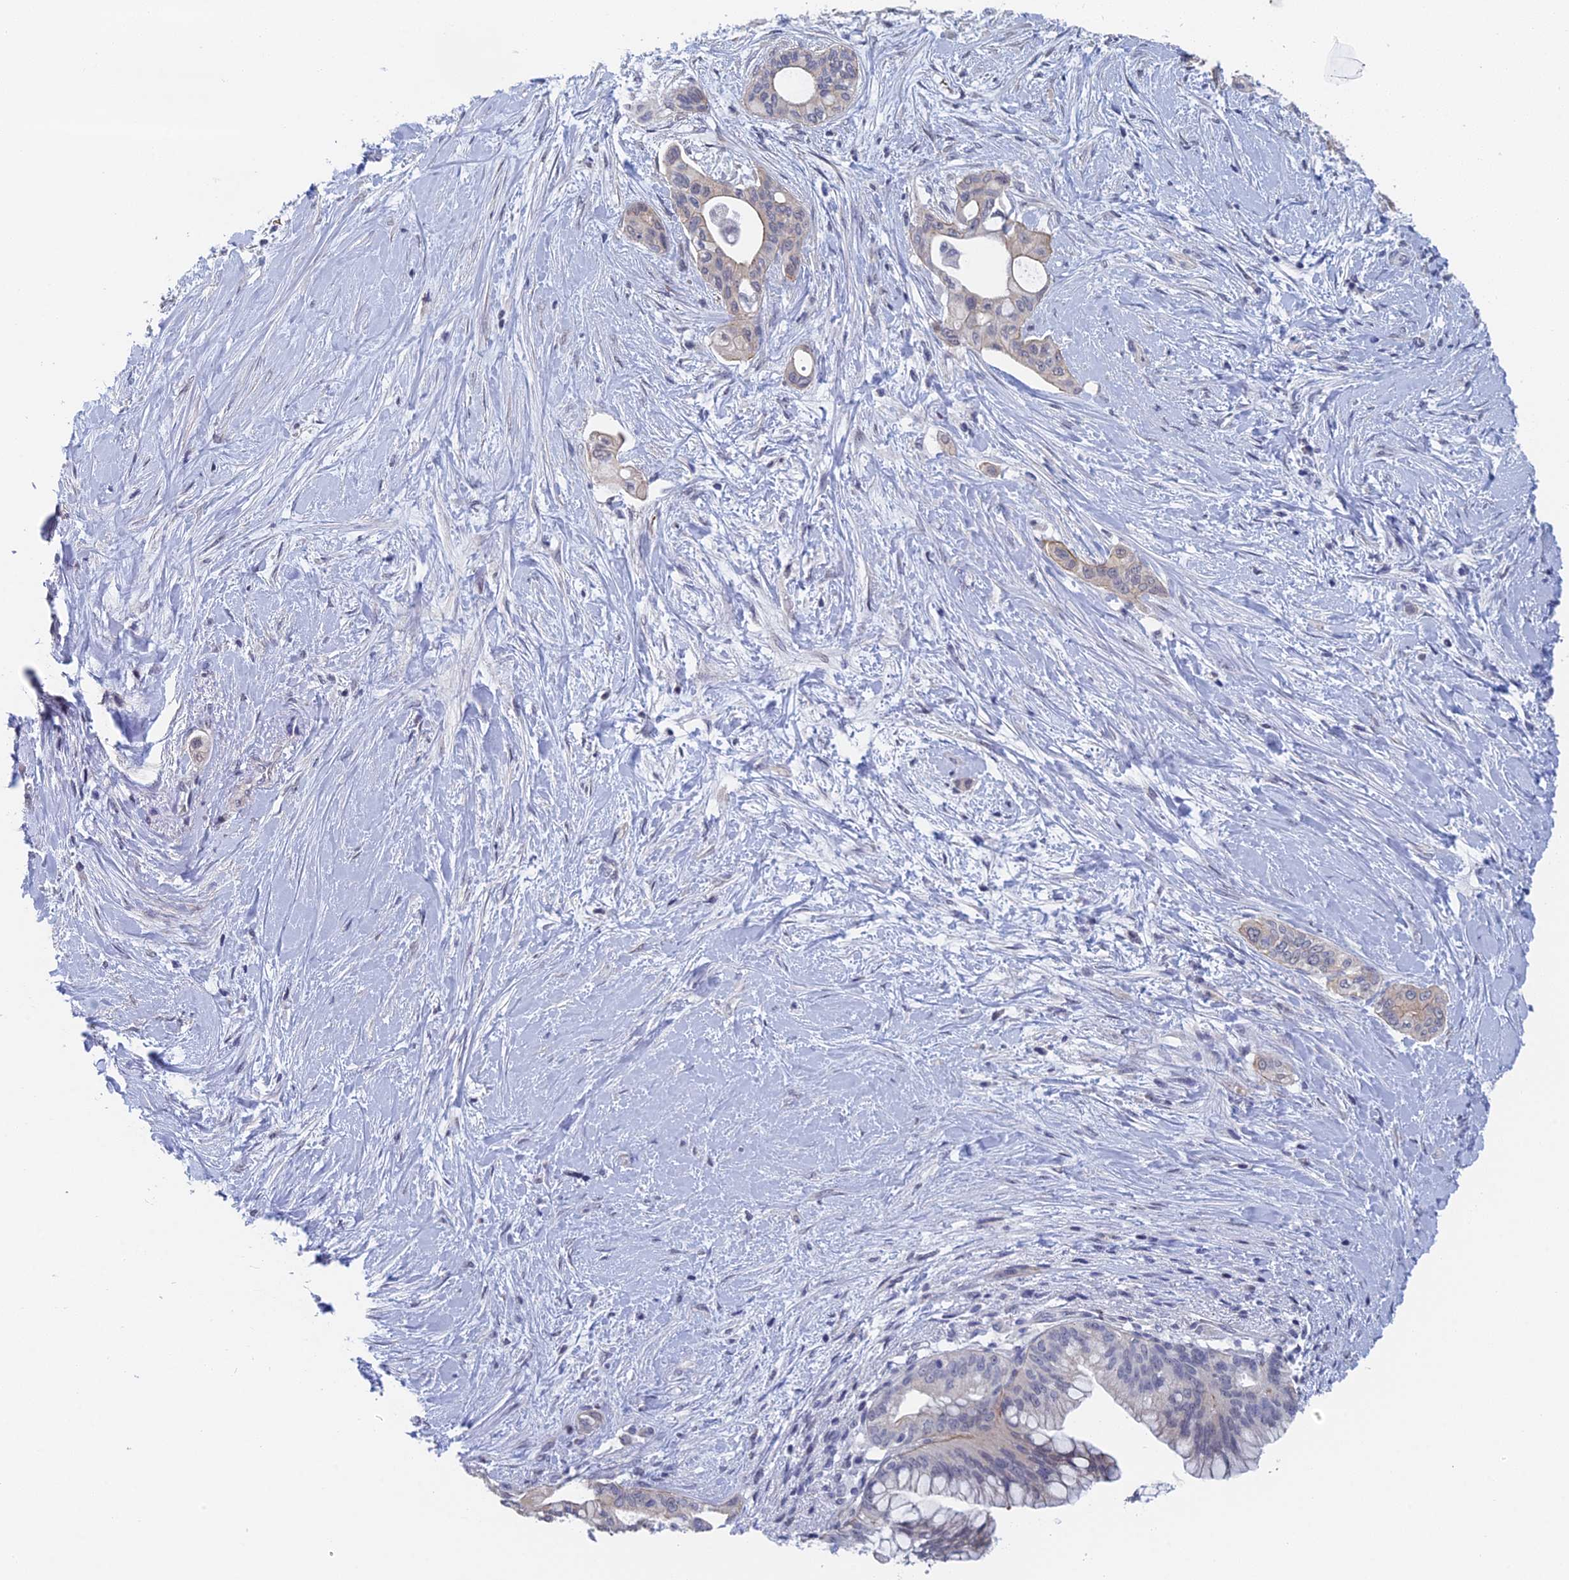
{"staining": {"intensity": "negative", "quantity": "none", "location": "none"}, "tissue": "pancreatic cancer", "cell_type": "Tumor cells", "image_type": "cancer", "snomed": [{"axis": "morphology", "description": "Adenocarcinoma, NOS"}, {"axis": "topography", "description": "Pancreas"}], "caption": "IHC micrograph of neoplastic tissue: human pancreatic cancer stained with DAB (3,3'-diaminobenzidine) exhibits no significant protein staining in tumor cells. (Brightfield microscopy of DAB IHC at high magnification).", "gene": "GMNC", "patient": {"sex": "male", "age": 46}}